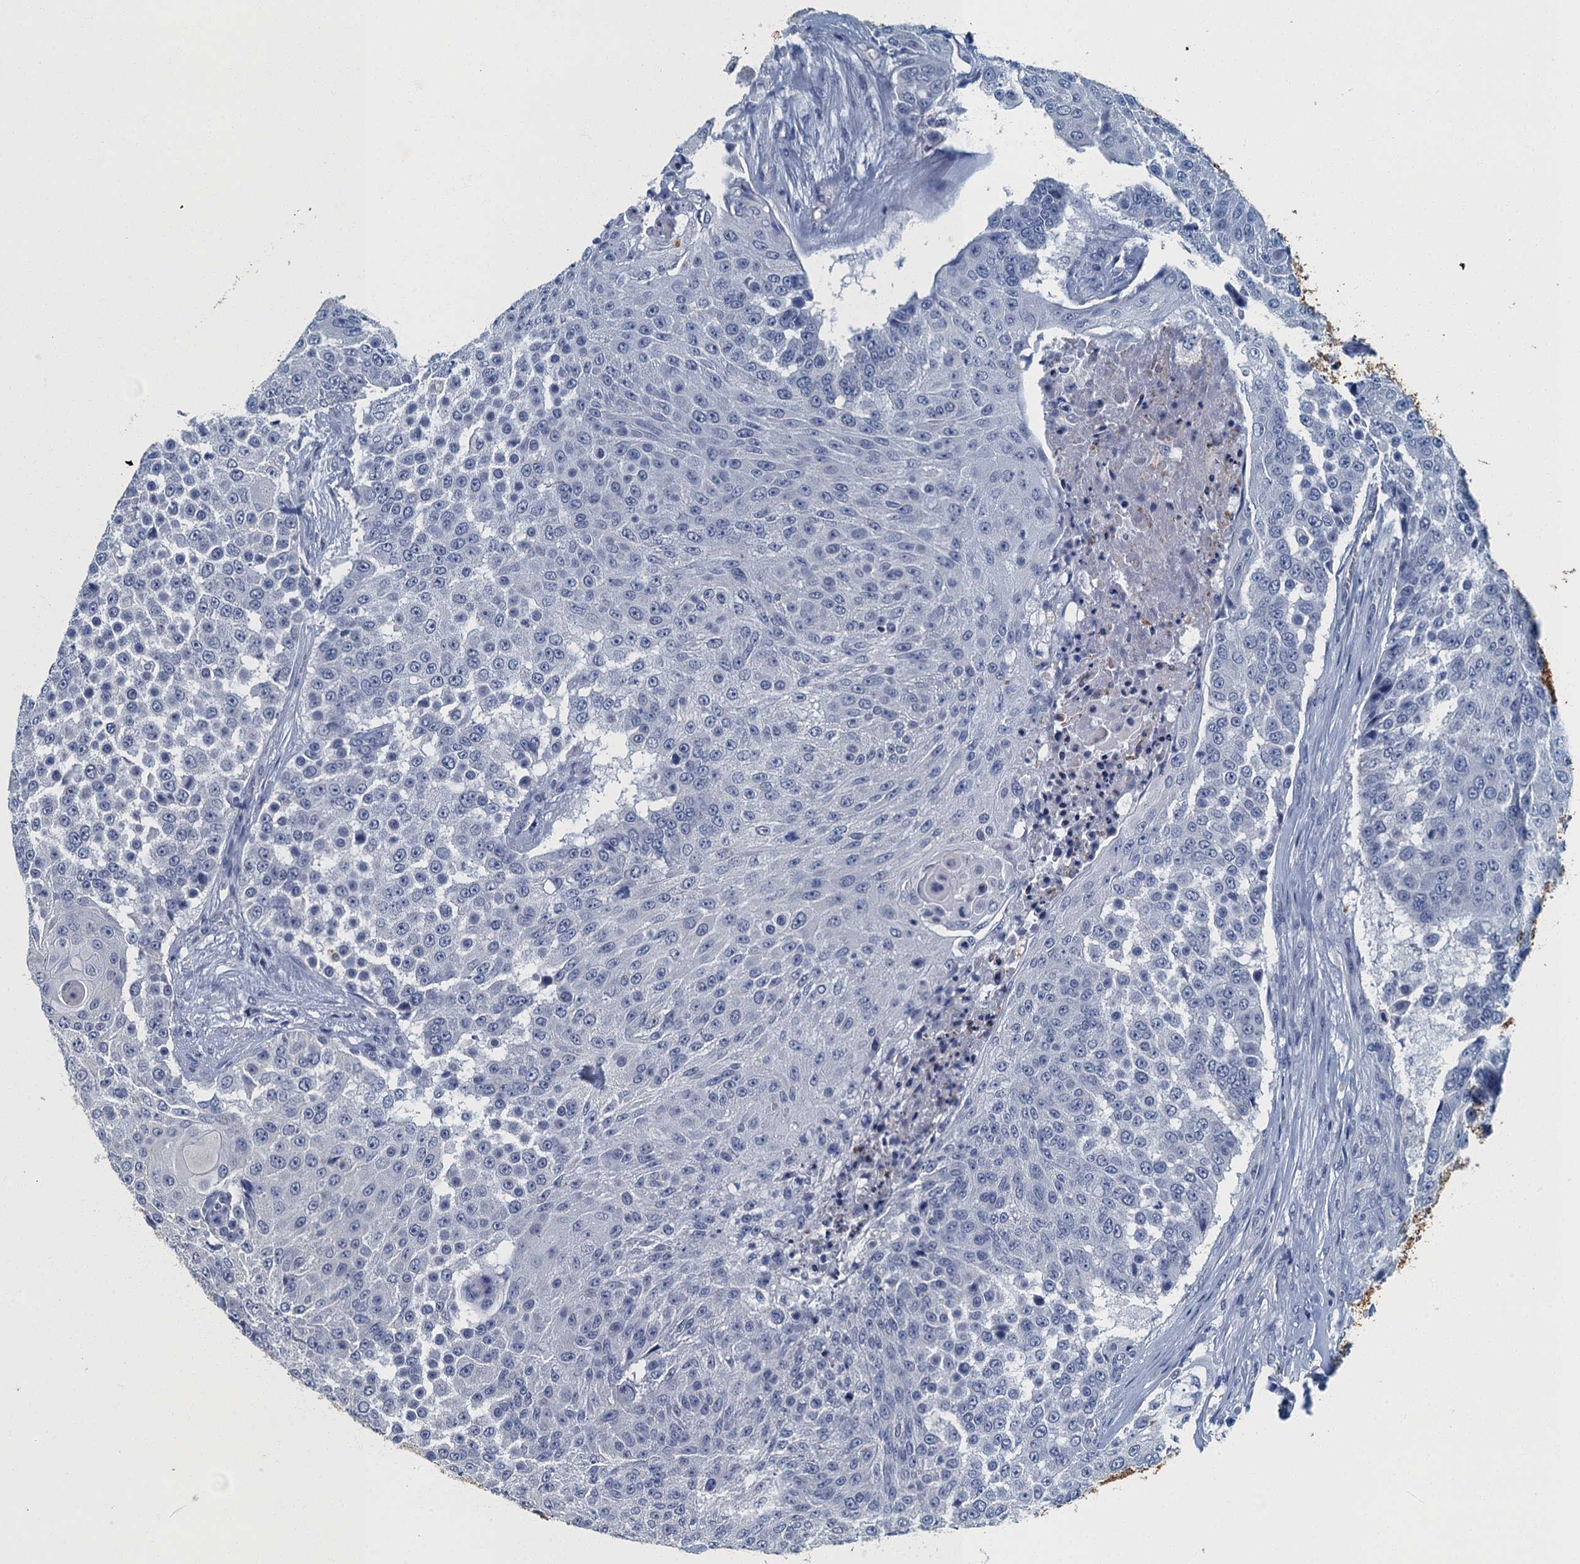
{"staining": {"intensity": "negative", "quantity": "none", "location": "none"}, "tissue": "urothelial cancer", "cell_type": "Tumor cells", "image_type": "cancer", "snomed": [{"axis": "morphology", "description": "Urothelial carcinoma, High grade"}, {"axis": "topography", "description": "Urinary bladder"}], "caption": "This is an immunohistochemistry histopathology image of human urothelial cancer. There is no positivity in tumor cells.", "gene": "GADL1", "patient": {"sex": "female", "age": 63}}